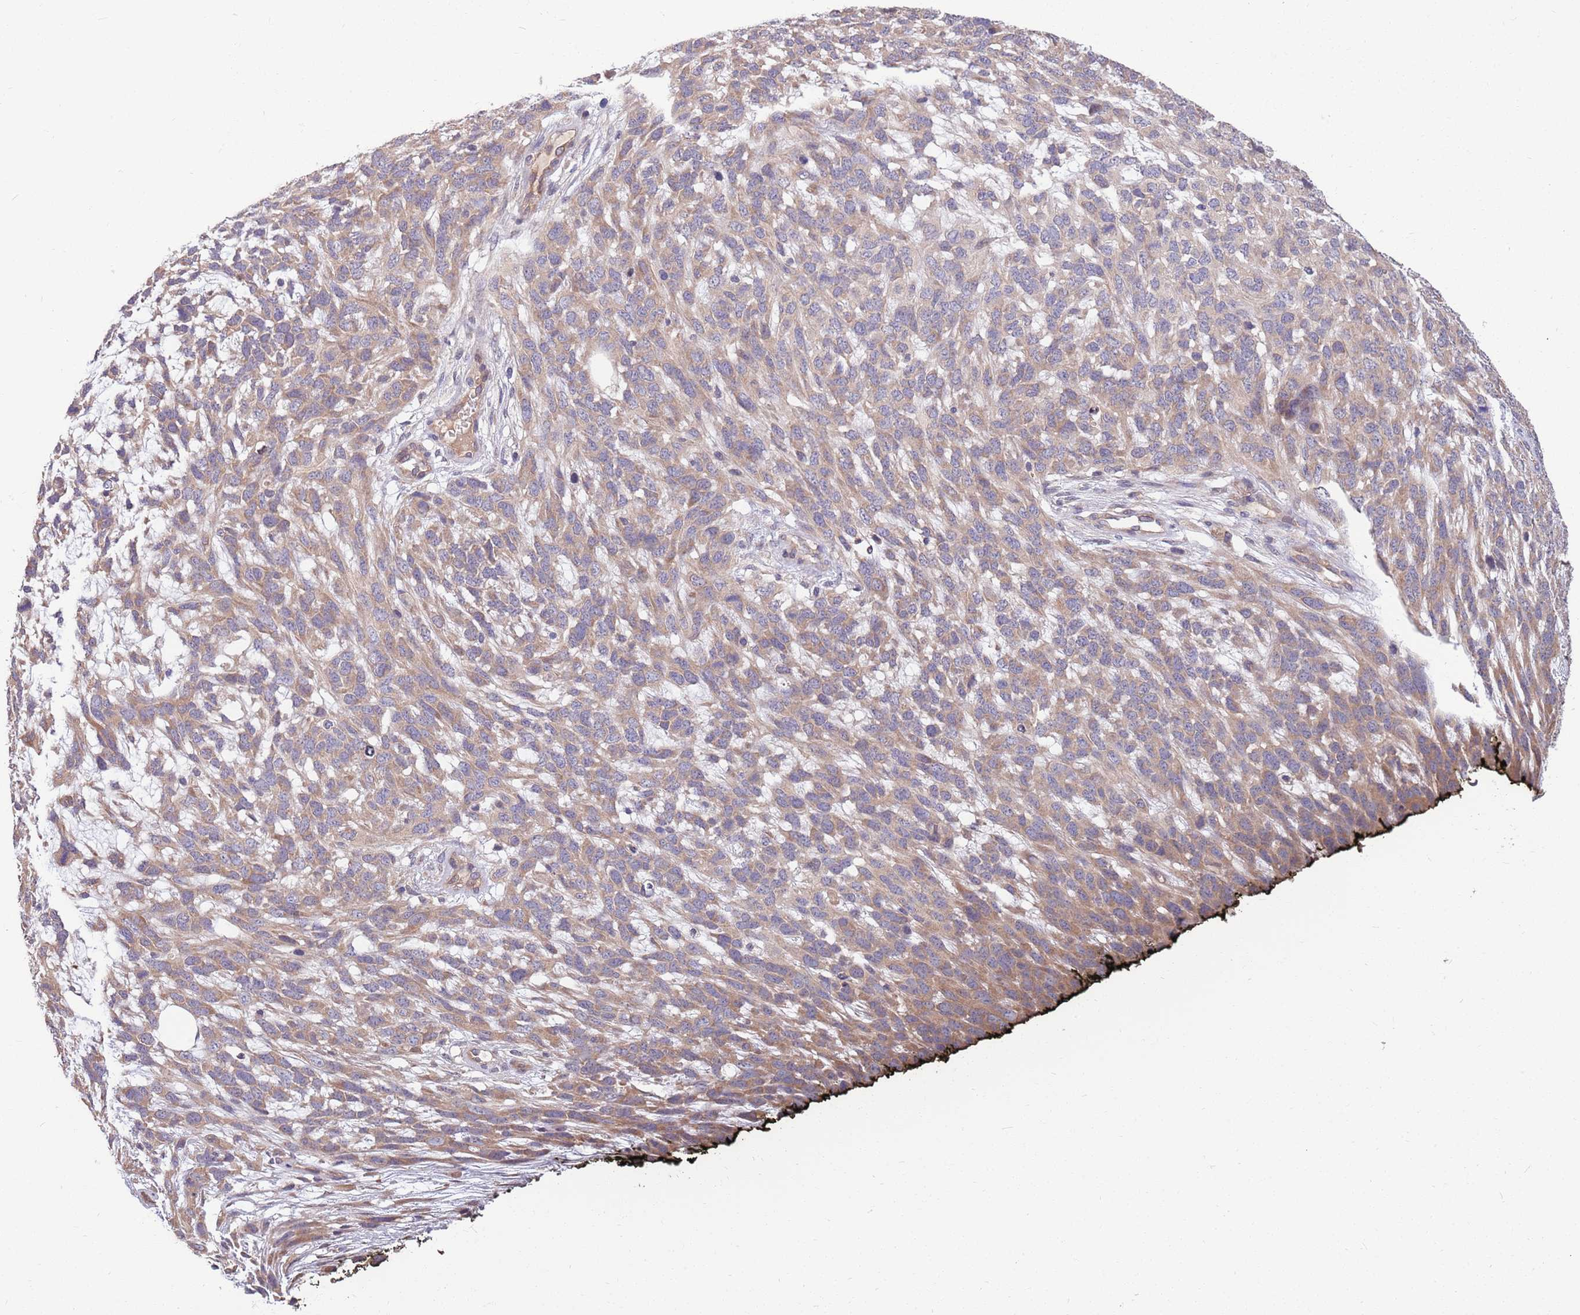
{"staining": {"intensity": "weak", "quantity": ">75%", "location": "cytoplasmic/membranous"}, "tissue": "melanoma", "cell_type": "Tumor cells", "image_type": "cancer", "snomed": [{"axis": "morphology", "description": "Normal morphology"}, {"axis": "morphology", "description": "Malignant melanoma, NOS"}, {"axis": "topography", "description": "Skin"}], "caption": "IHC of human melanoma demonstrates low levels of weak cytoplasmic/membranous positivity in approximately >75% of tumor cells.", "gene": "MARVELD2", "patient": {"sex": "female", "age": 72}}